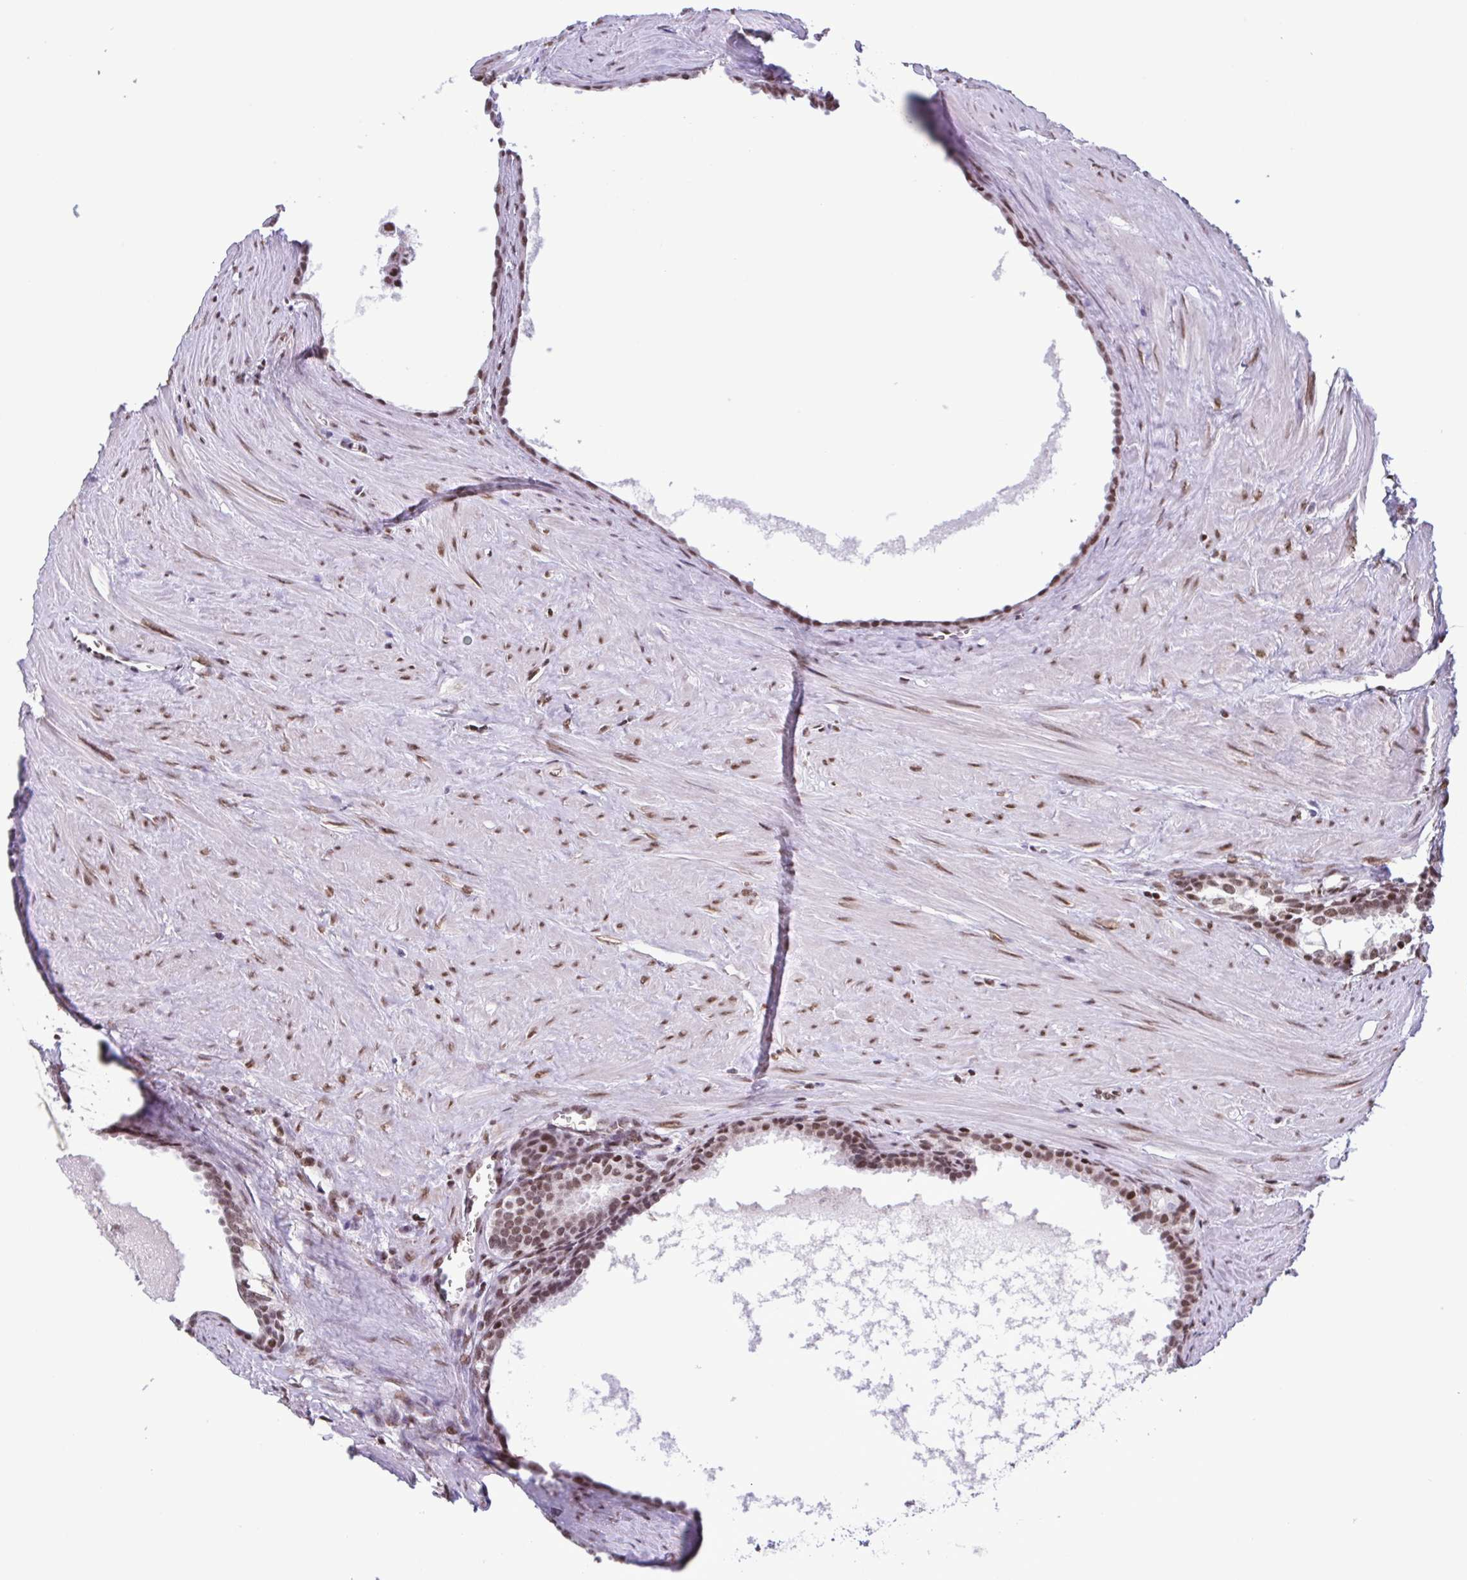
{"staining": {"intensity": "moderate", "quantity": ">75%", "location": "nuclear"}, "tissue": "prostate cancer", "cell_type": "Tumor cells", "image_type": "cancer", "snomed": [{"axis": "morphology", "description": "Adenocarcinoma, High grade"}, {"axis": "topography", "description": "Prostate"}], "caption": "Prostate adenocarcinoma (high-grade) was stained to show a protein in brown. There is medium levels of moderate nuclear staining in about >75% of tumor cells. Using DAB (brown) and hematoxylin (blue) stains, captured at high magnification using brightfield microscopy.", "gene": "TIMM21", "patient": {"sex": "male", "age": 68}}